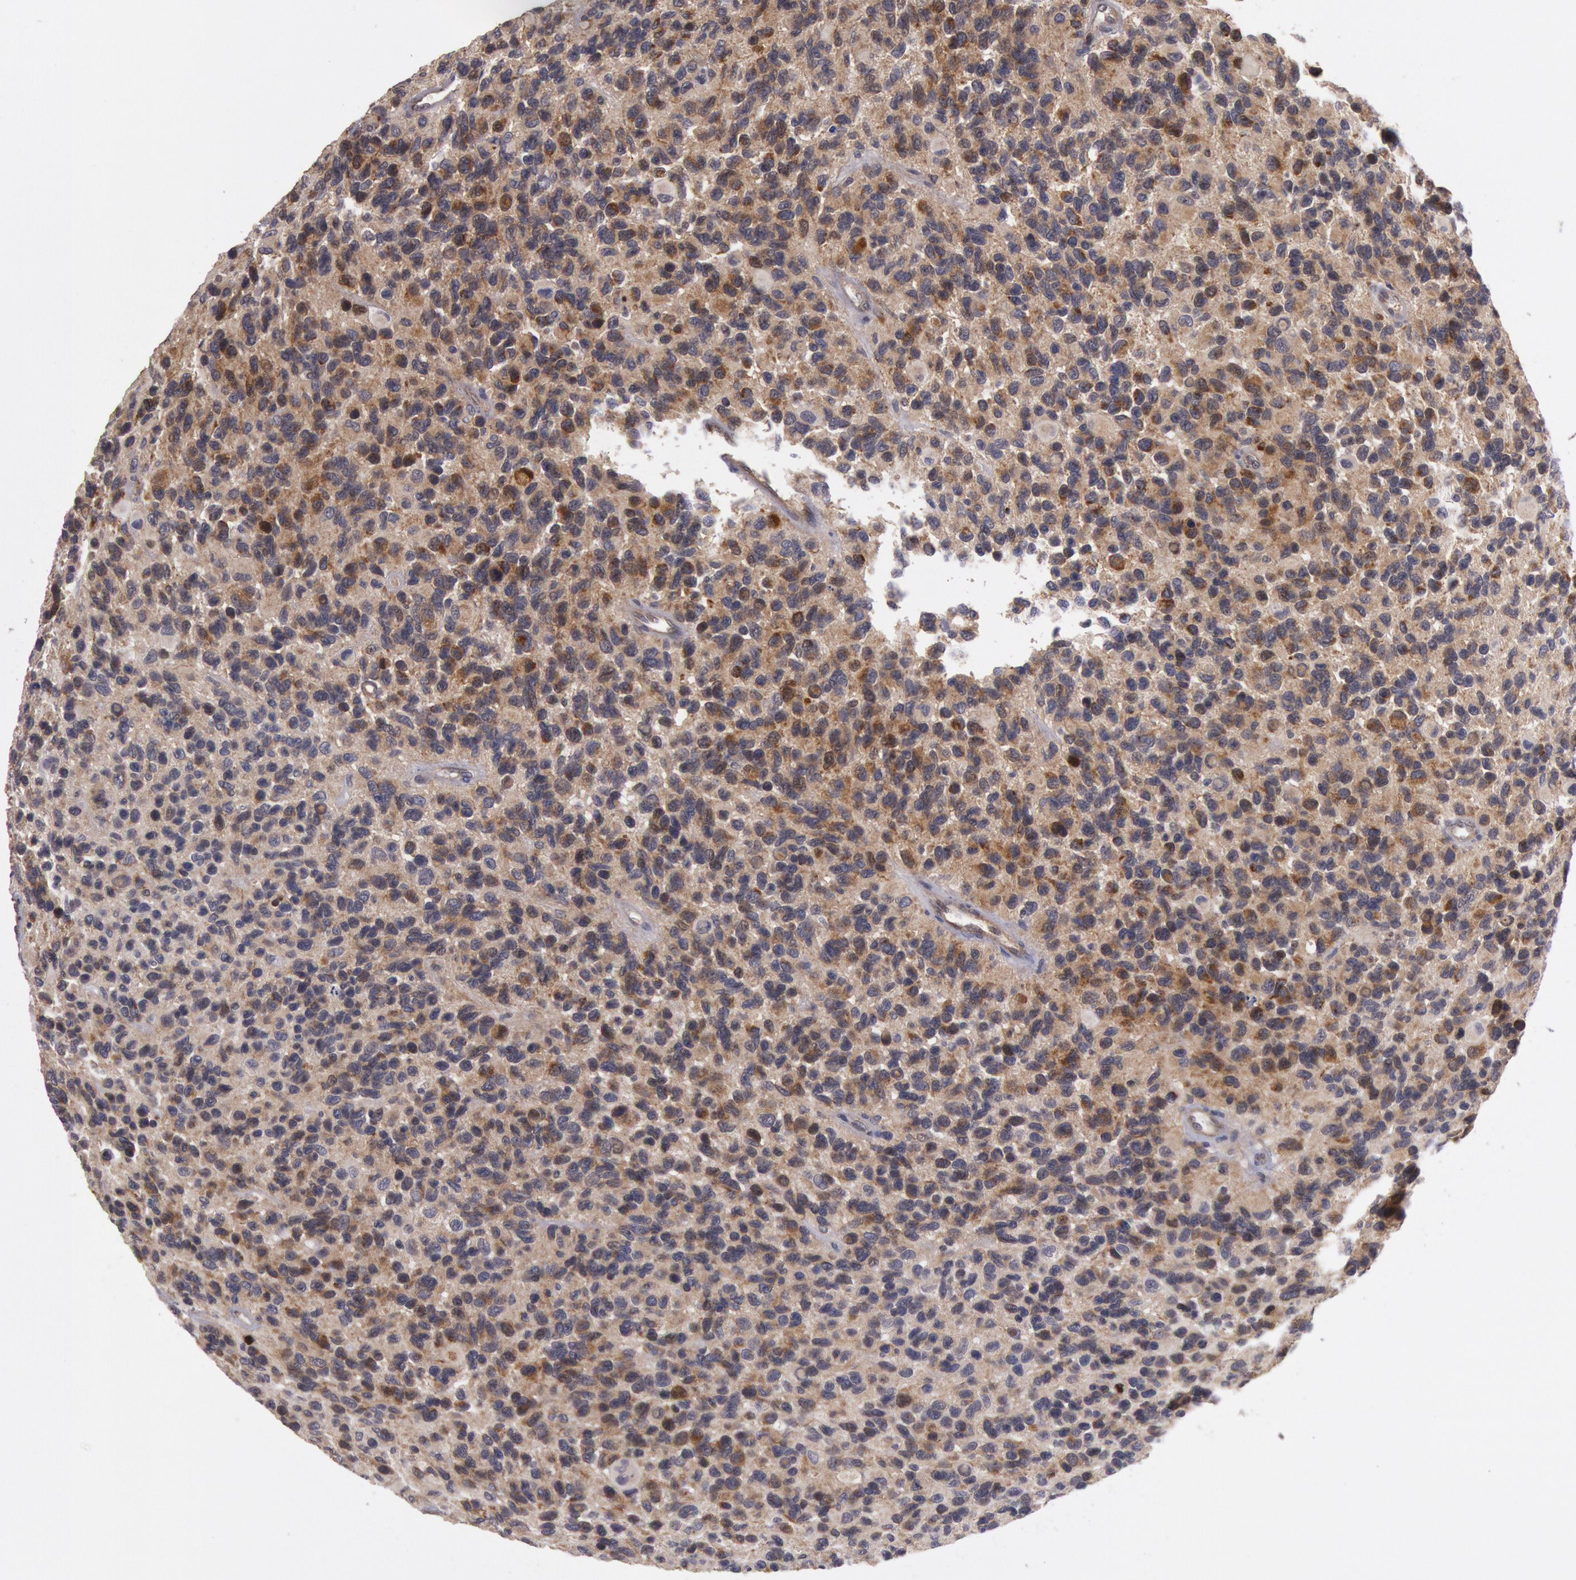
{"staining": {"intensity": "moderate", "quantity": "25%-75%", "location": "cytoplasmic/membranous,nuclear"}, "tissue": "glioma", "cell_type": "Tumor cells", "image_type": "cancer", "snomed": [{"axis": "morphology", "description": "Glioma, malignant, High grade"}, {"axis": "topography", "description": "Brain"}], "caption": "DAB (3,3'-diaminobenzidine) immunohistochemical staining of malignant high-grade glioma exhibits moderate cytoplasmic/membranous and nuclear protein expression in about 25%-75% of tumor cells.", "gene": "TRIB2", "patient": {"sex": "male", "age": 77}}